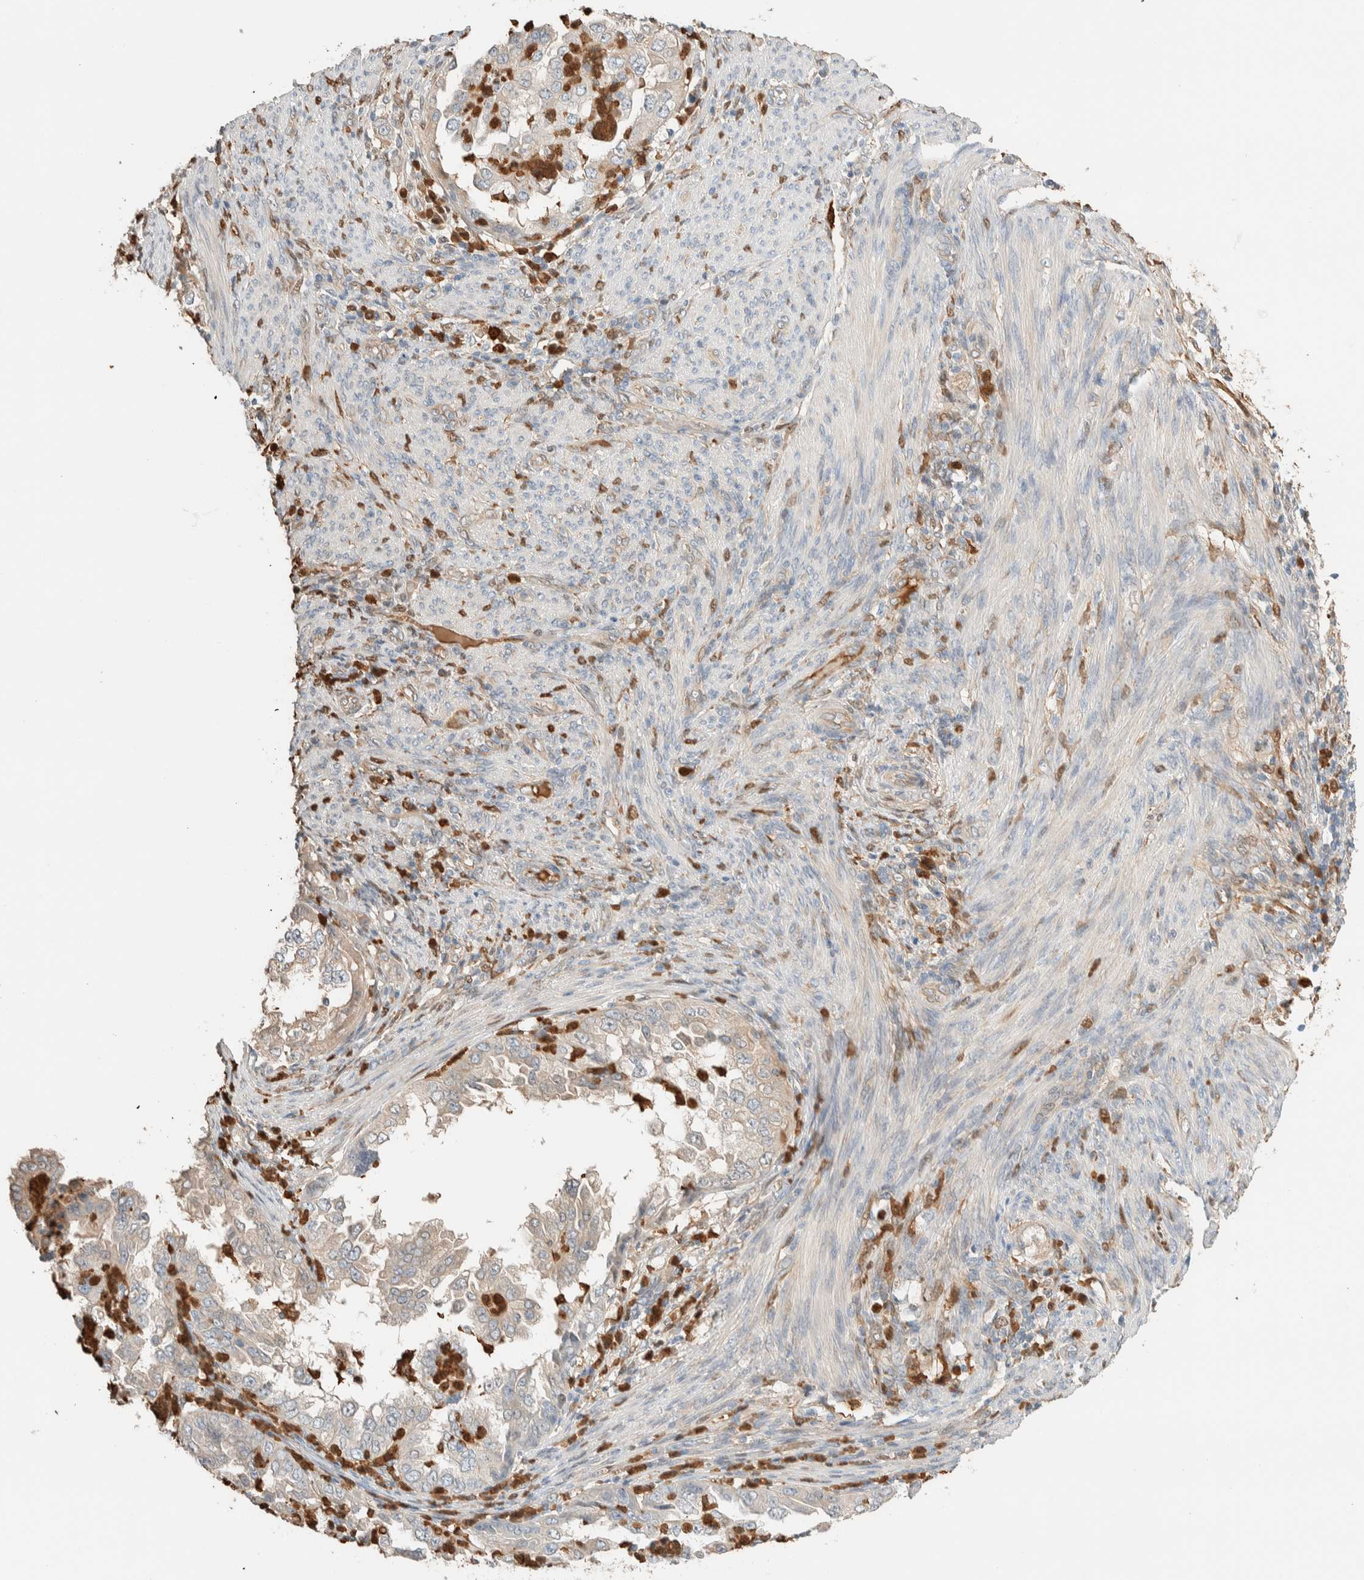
{"staining": {"intensity": "negative", "quantity": "none", "location": "none"}, "tissue": "endometrial cancer", "cell_type": "Tumor cells", "image_type": "cancer", "snomed": [{"axis": "morphology", "description": "Adenocarcinoma, NOS"}, {"axis": "topography", "description": "Endometrium"}], "caption": "Endometrial cancer stained for a protein using immunohistochemistry reveals no expression tumor cells.", "gene": "SETD4", "patient": {"sex": "female", "age": 85}}